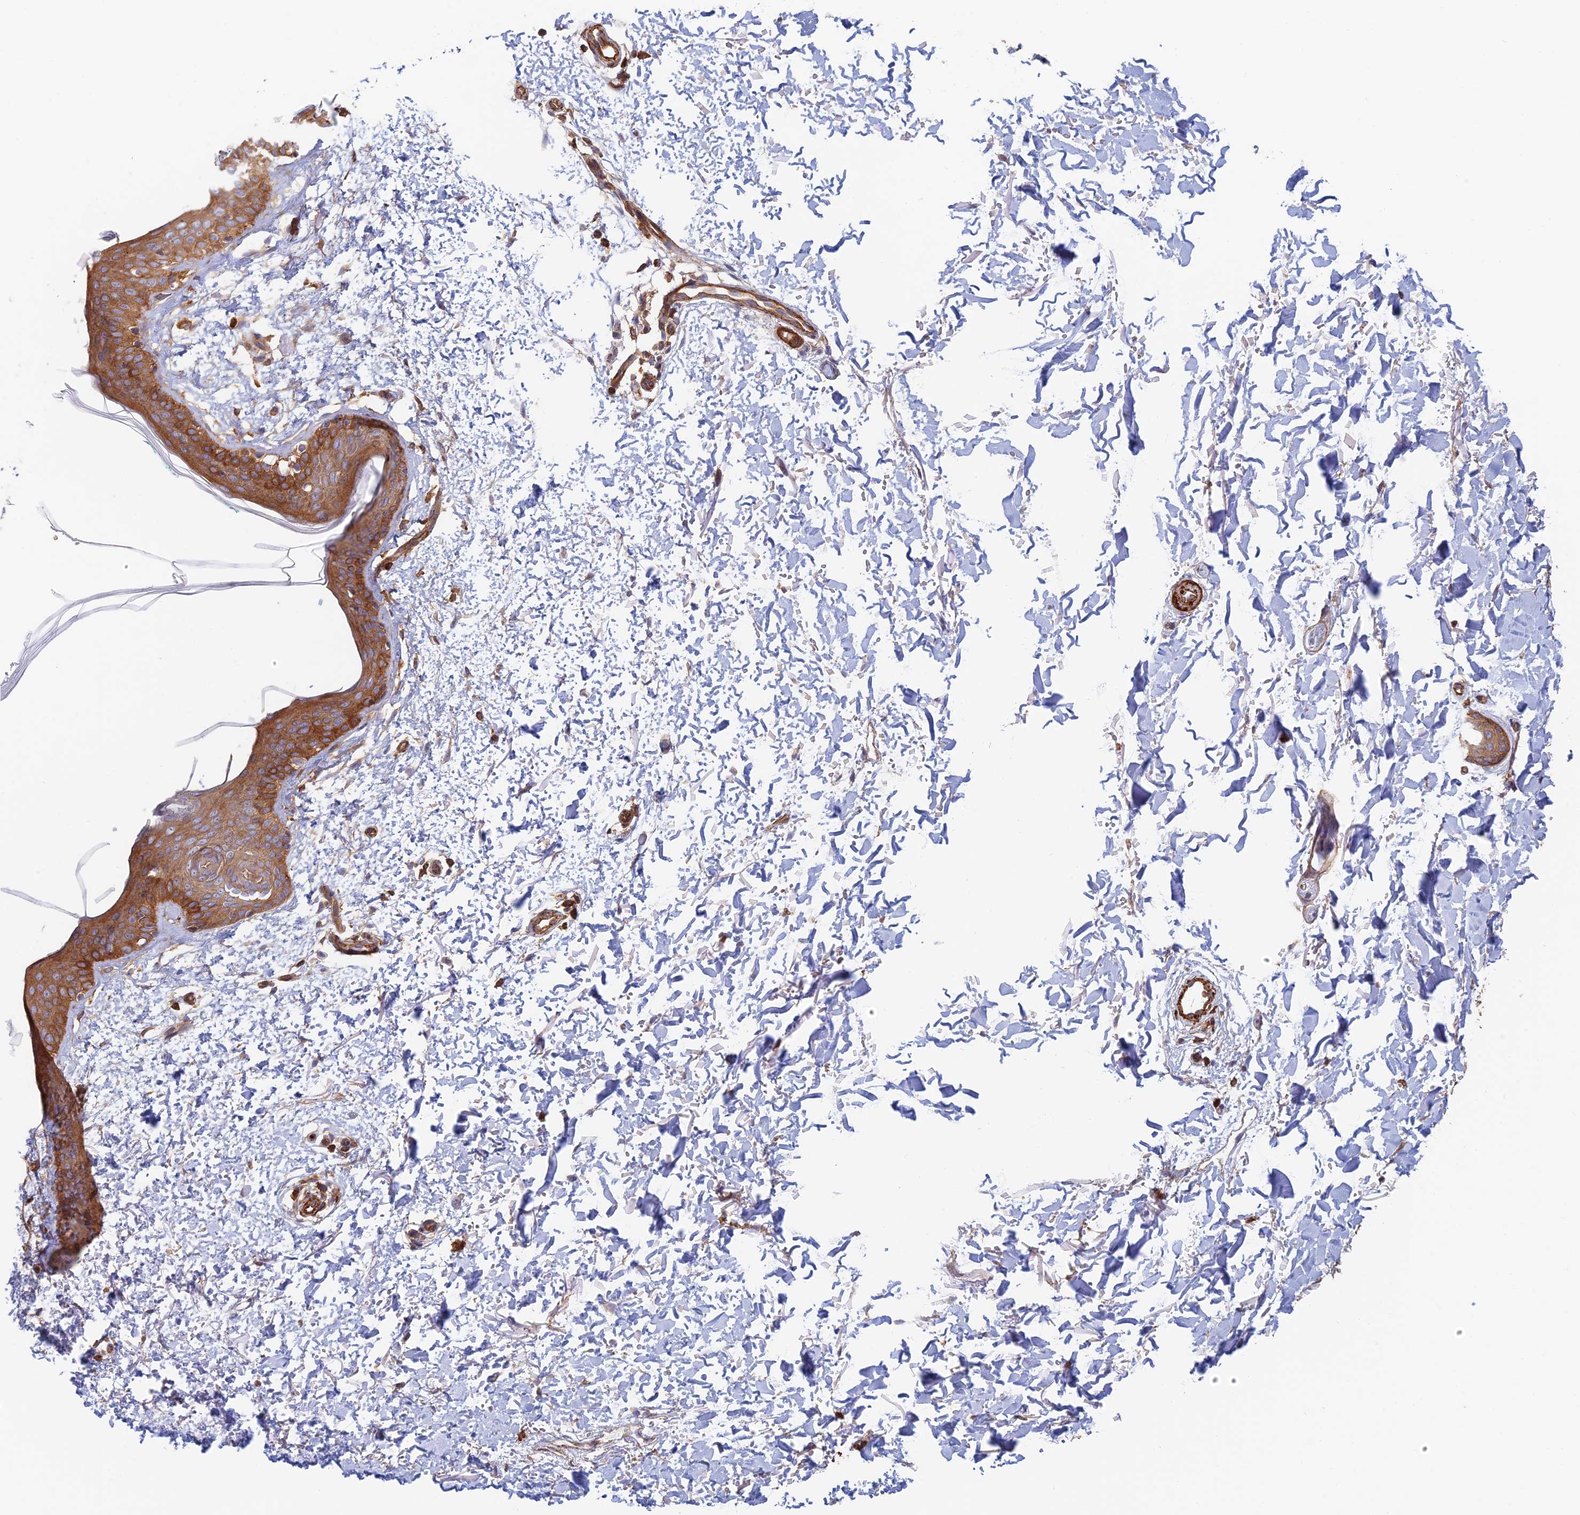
{"staining": {"intensity": "moderate", "quantity": ">75%", "location": "cytoplasmic/membranous"}, "tissue": "skin", "cell_type": "Fibroblasts", "image_type": "normal", "snomed": [{"axis": "morphology", "description": "Normal tissue, NOS"}, {"axis": "topography", "description": "Skin"}], "caption": "The immunohistochemical stain shows moderate cytoplasmic/membranous positivity in fibroblasts of benign skin. The staining was performed using DAB (3,3'-diaminobenzidine) to visualize the protein expression in brown, while the nuclei were stained in blue with hematoxylin (Magnification: 20x).", "gene": "PAK4", "patient": {"sex": "male", "age": 66}}